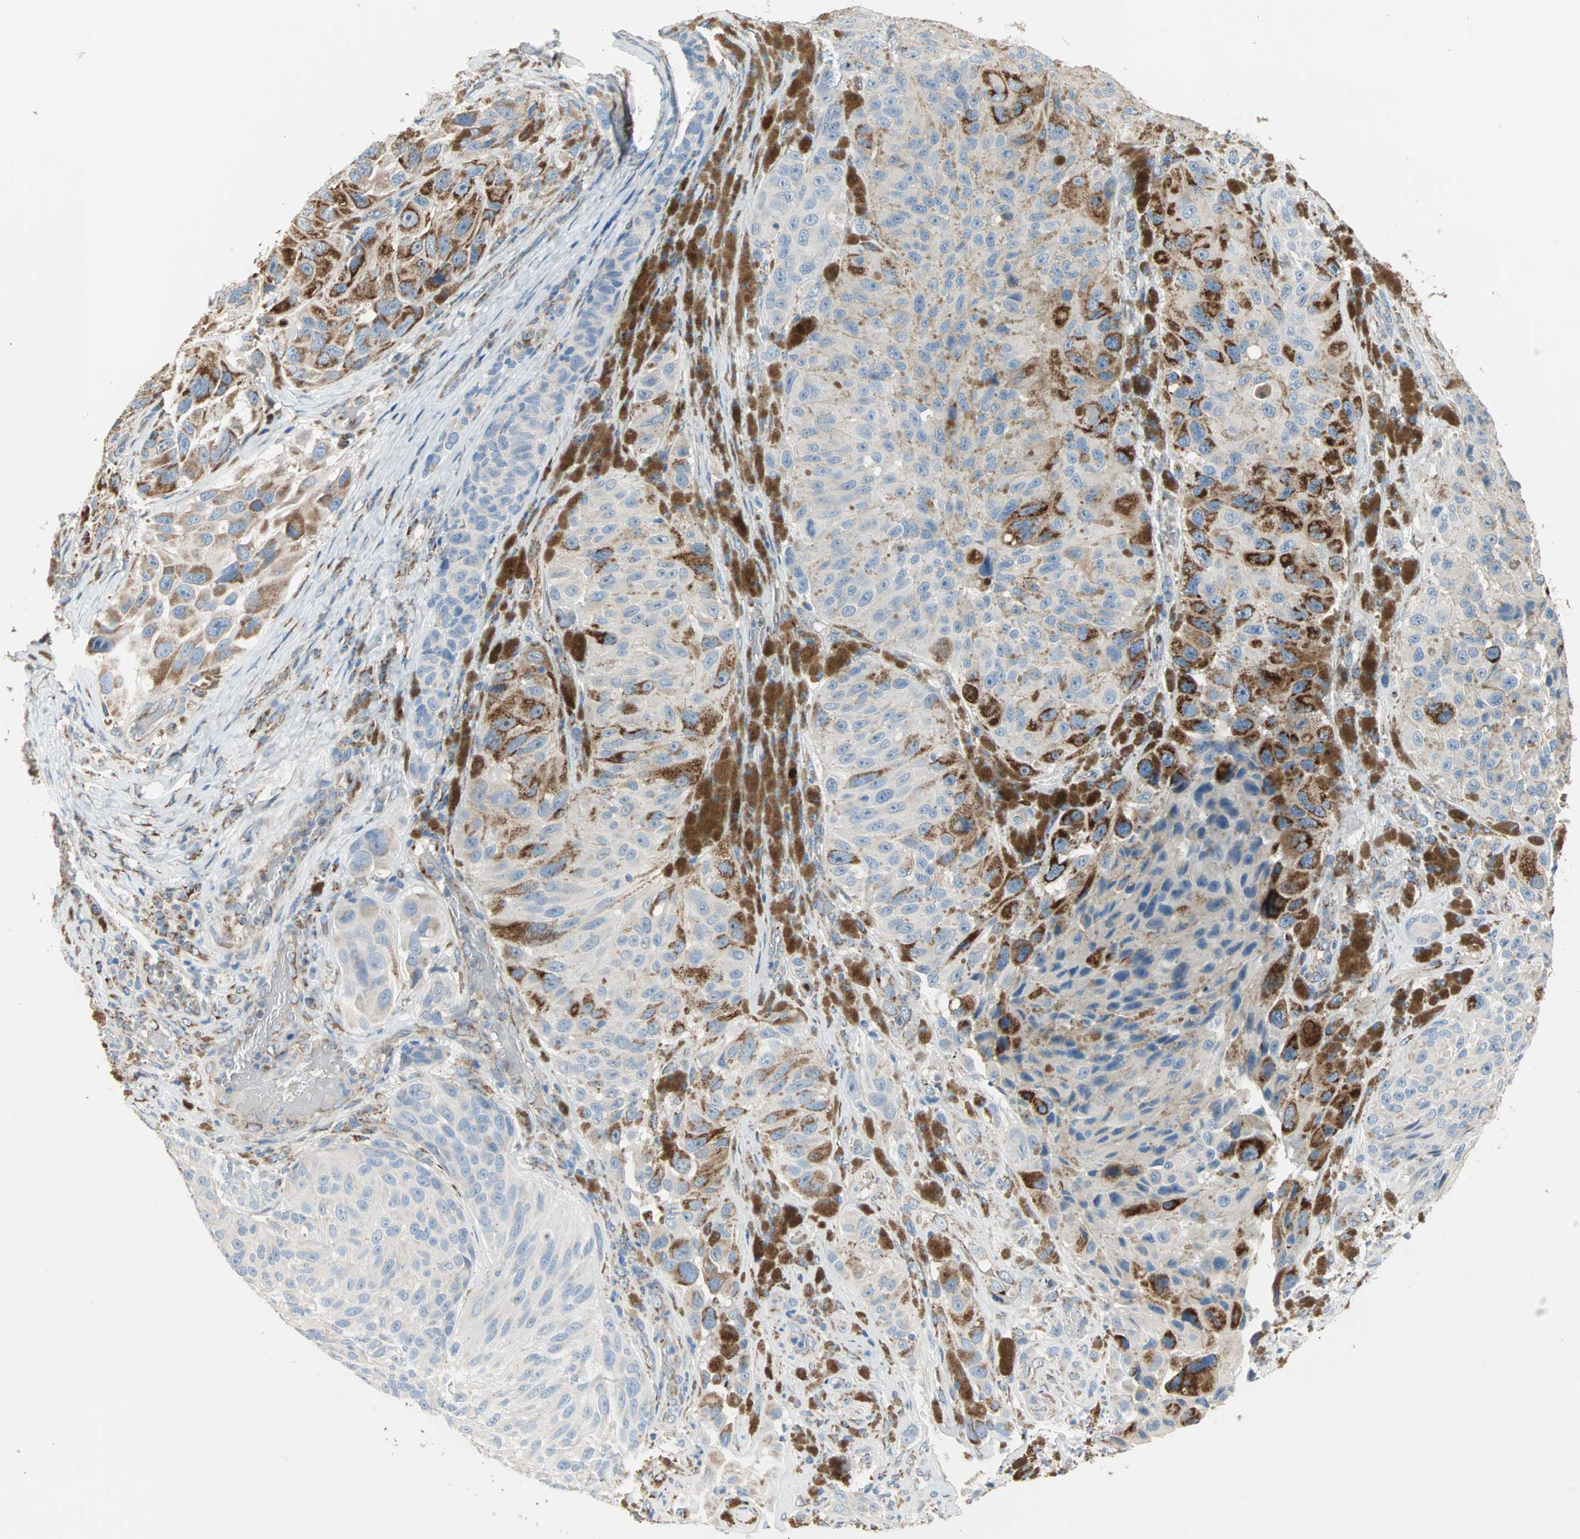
{"staining": {"intensity": "strong", "quantity": "25%-75%", "location": "cytoplasmic/membranous"}, "tissue": "melanoma", "cell_type": "Tumor cells", "image_type": "cancer", "snomed": [{"axis": "morphology", "description": "Malignant melanoma, NOS"}, {"axis": "topography", "description": "Skin"}], "caption": "Human malignant melanoma stained for a protein (brown) exhibits strong cytoplasmic/membranous positive expression in about 25%-75% of tumor cells.", "gene": "TST", "patient": {"sex": "female", "age": 73}}